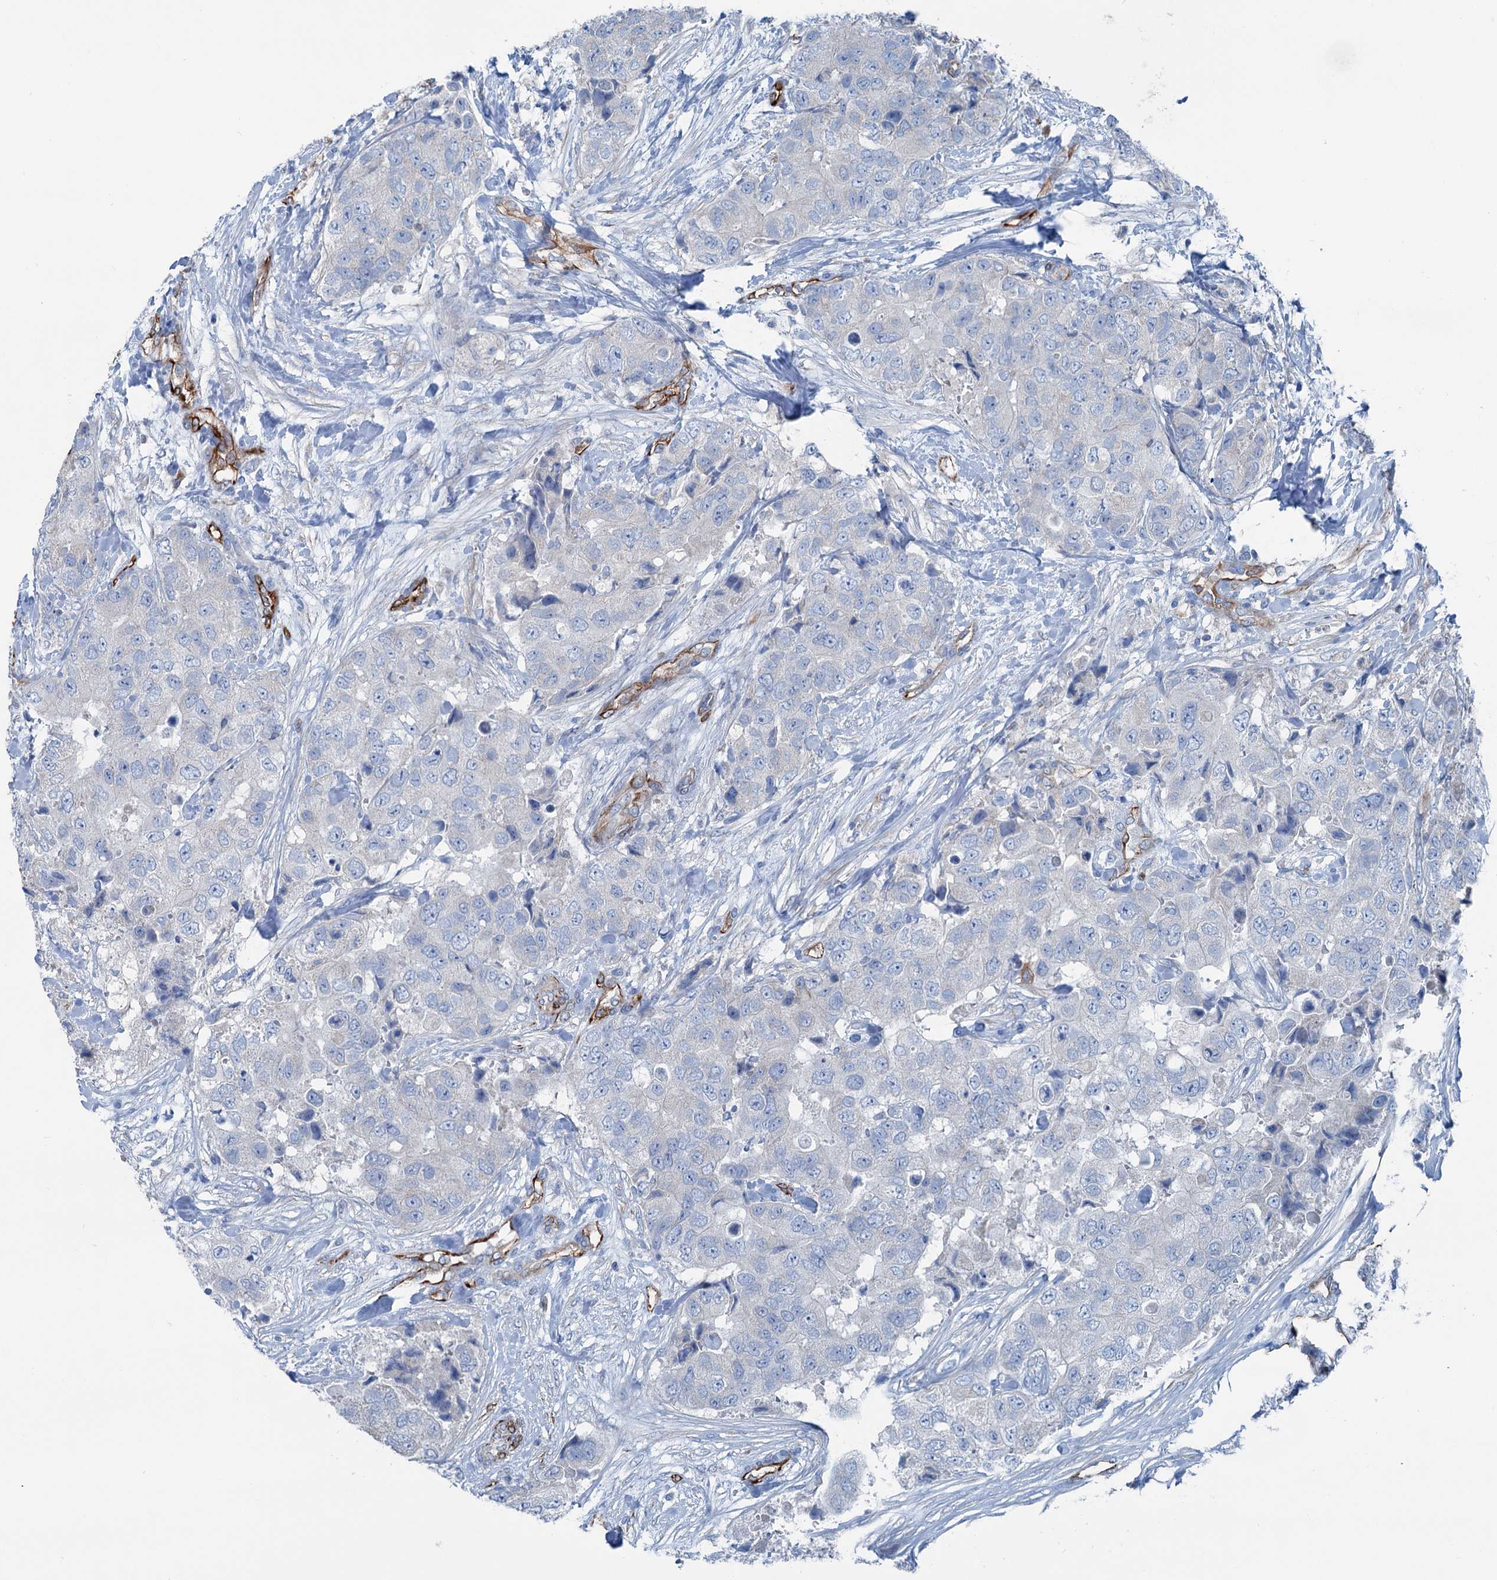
{"staining": {"intensity": "negative", "quantity": "none", "location": "none"}, "tissue": "breast cancer", "cell_type": "Tumor cells", "image_type": "cancer", "snomed": [{"axis": "morphology", "description": "Duct carcinoma"}, {"axis": "topography", "description": "Breast"}], "caption": "The micrograph shows no significant positivity in tumor cells of breast cancer (intraductal carcinoma).", "gene": "CALCOCO1", "patient": {"sex": "female", "age": 62}}